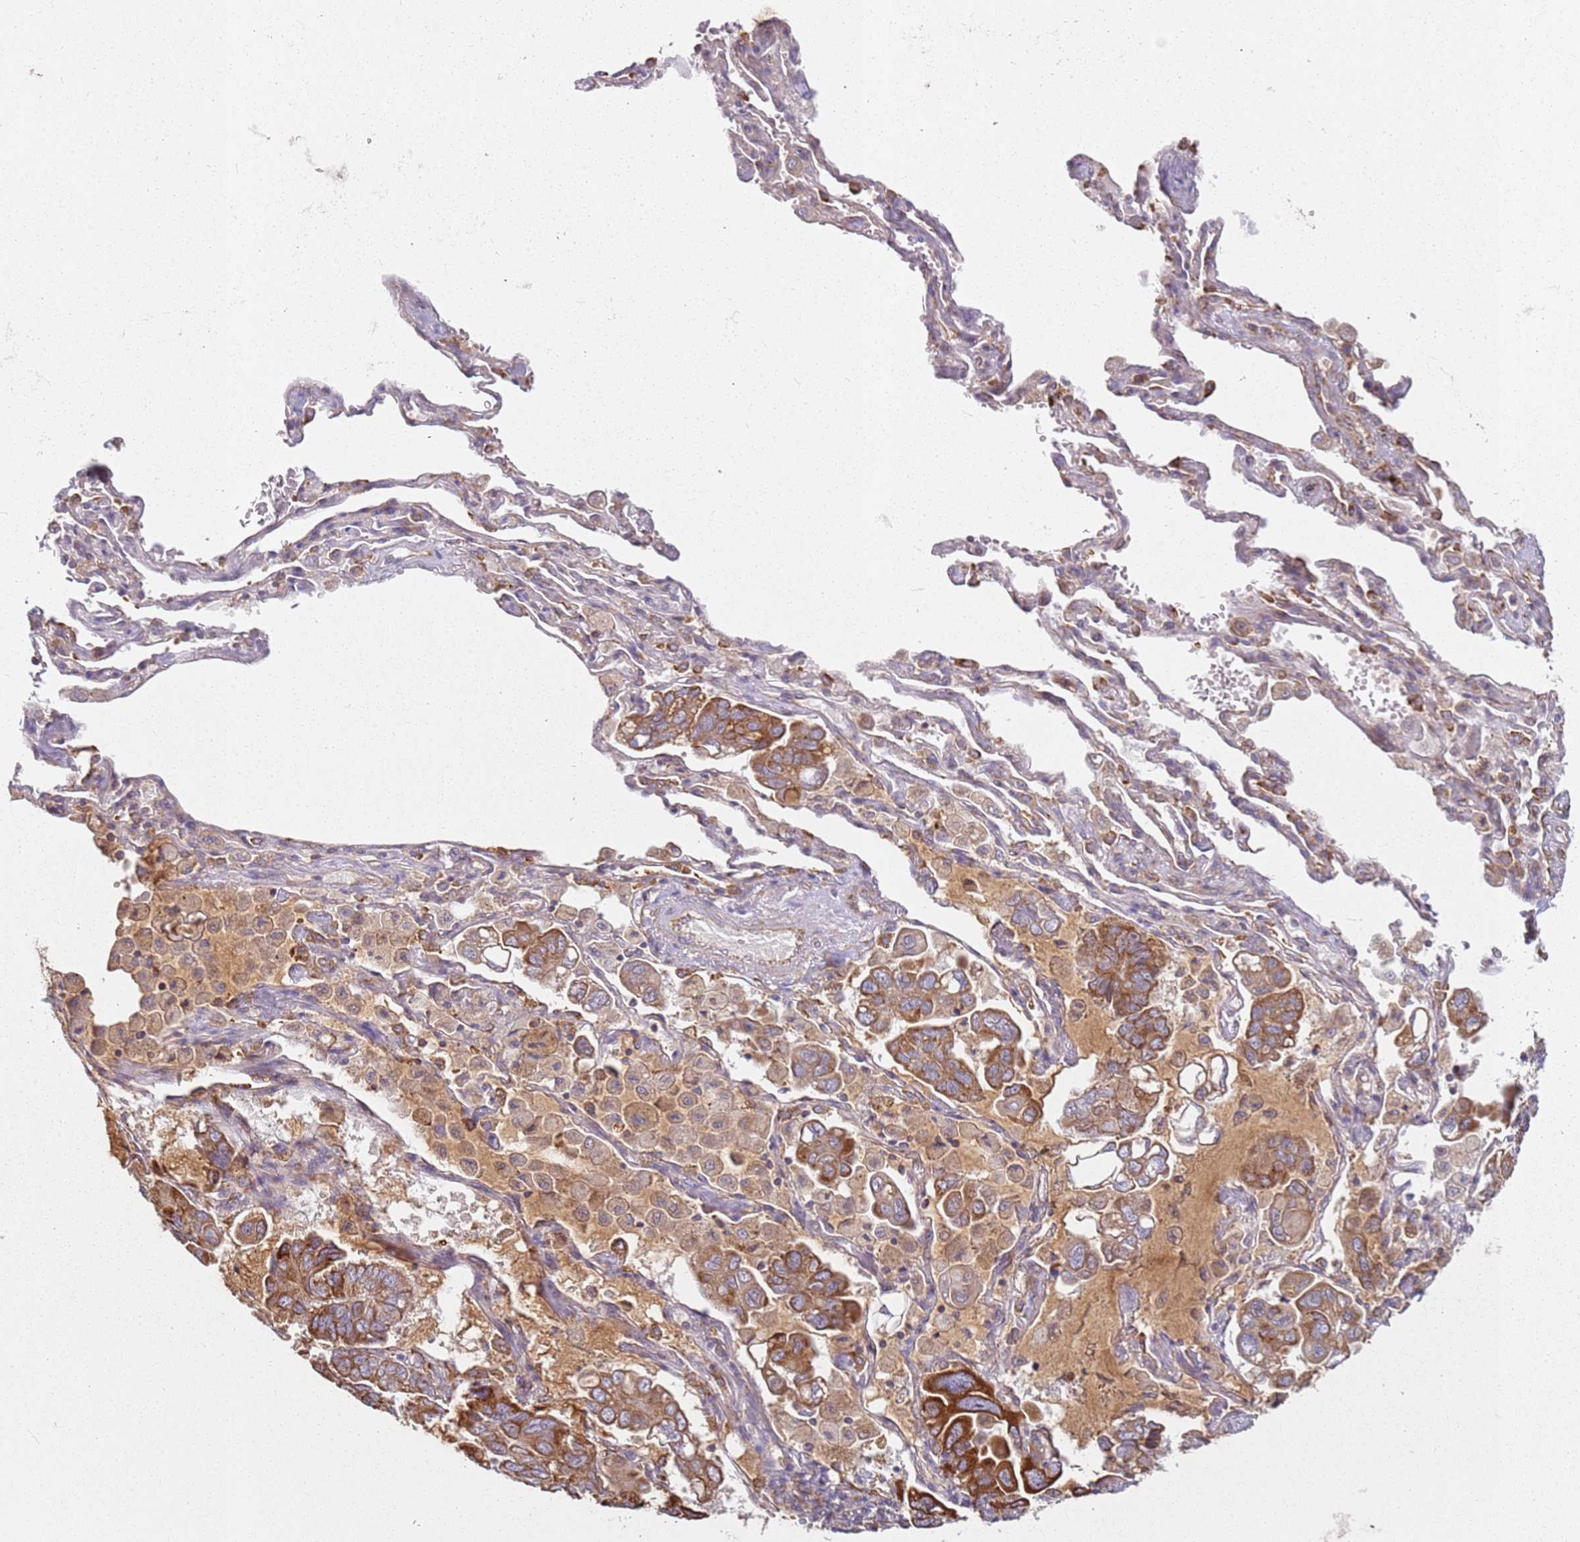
{"staining": {"intensity": "strong", "quantity": ">75%", "location": "cytoplasmic/membranous"}, "tissue": "lung cancer", "cell_type": "Tumor cells", "image_type": "cancer", "snomed": [{"axis": "morphology", "description": "Adenocarcinoma, NOS"}, {"axis": "topography", "description": "Lung"}], "caption": "This histopathology image displays adenocarcinoma (lung) stained with IHC to label a protein in brown. The cytoplasmic/membranous of tumor cells show strong positivity for the protein. Nuclei are counter-stained blue.", "gene": "ARFRP1", "patient": {"sex": "male", "age": 64}}